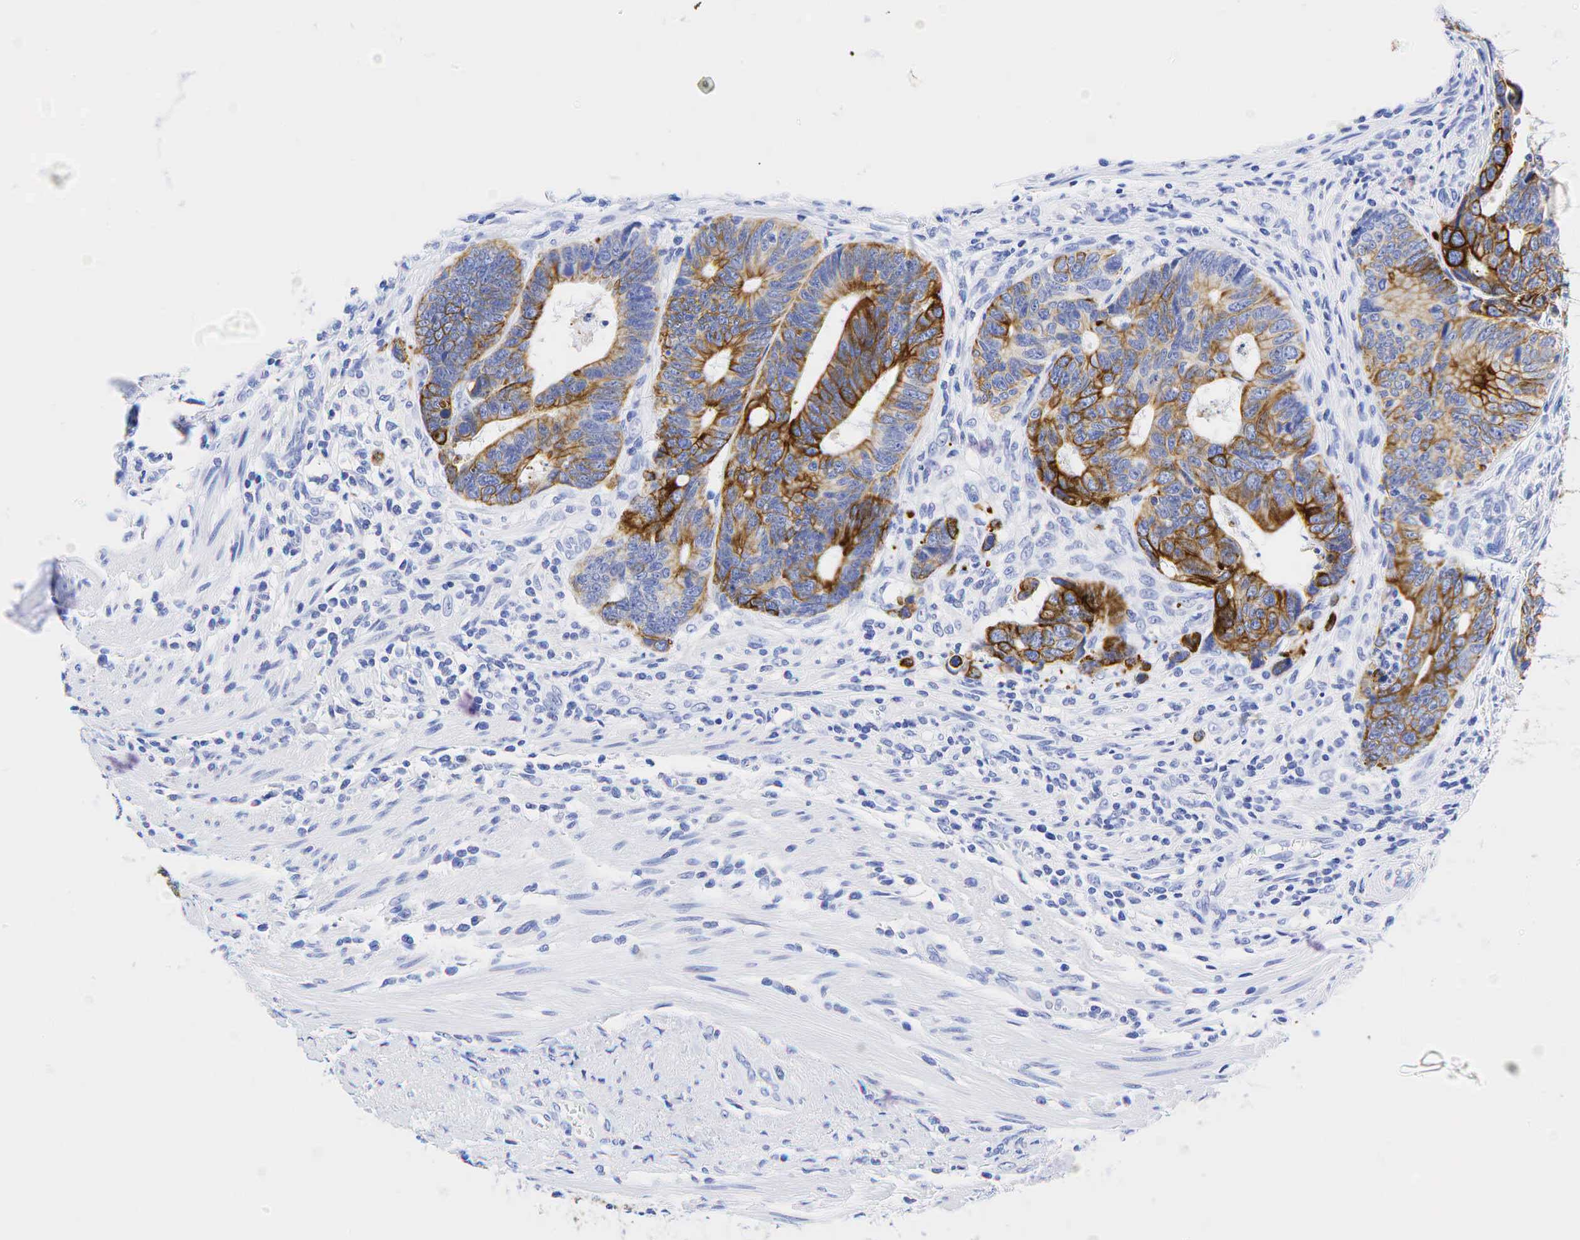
{"staining": {"intensity": "strong", "quantity": "25%-75%", "location": "cytoplasmic/membranous"}, "tissue": "colorectal cancer", "cell_type": "Tumor cells", "image_type": "cancer", "snomed": [{"axis": "morphology", "description": "Adenocarcinoma, NOS"}, {"axis": "topography", "description": "Colon"}], "caption": "Colorectal cancer (adenocarcinoma) was stained to show a protein in brown. There is high levels of strong cytoplasmic/membranous expression in approximately 25%-75% of tumor cells. (Brightfield microscopy of DAB IHC at high magnification).", "gene": "KRT19", "patient": {"sex": "female", "age": 78}}